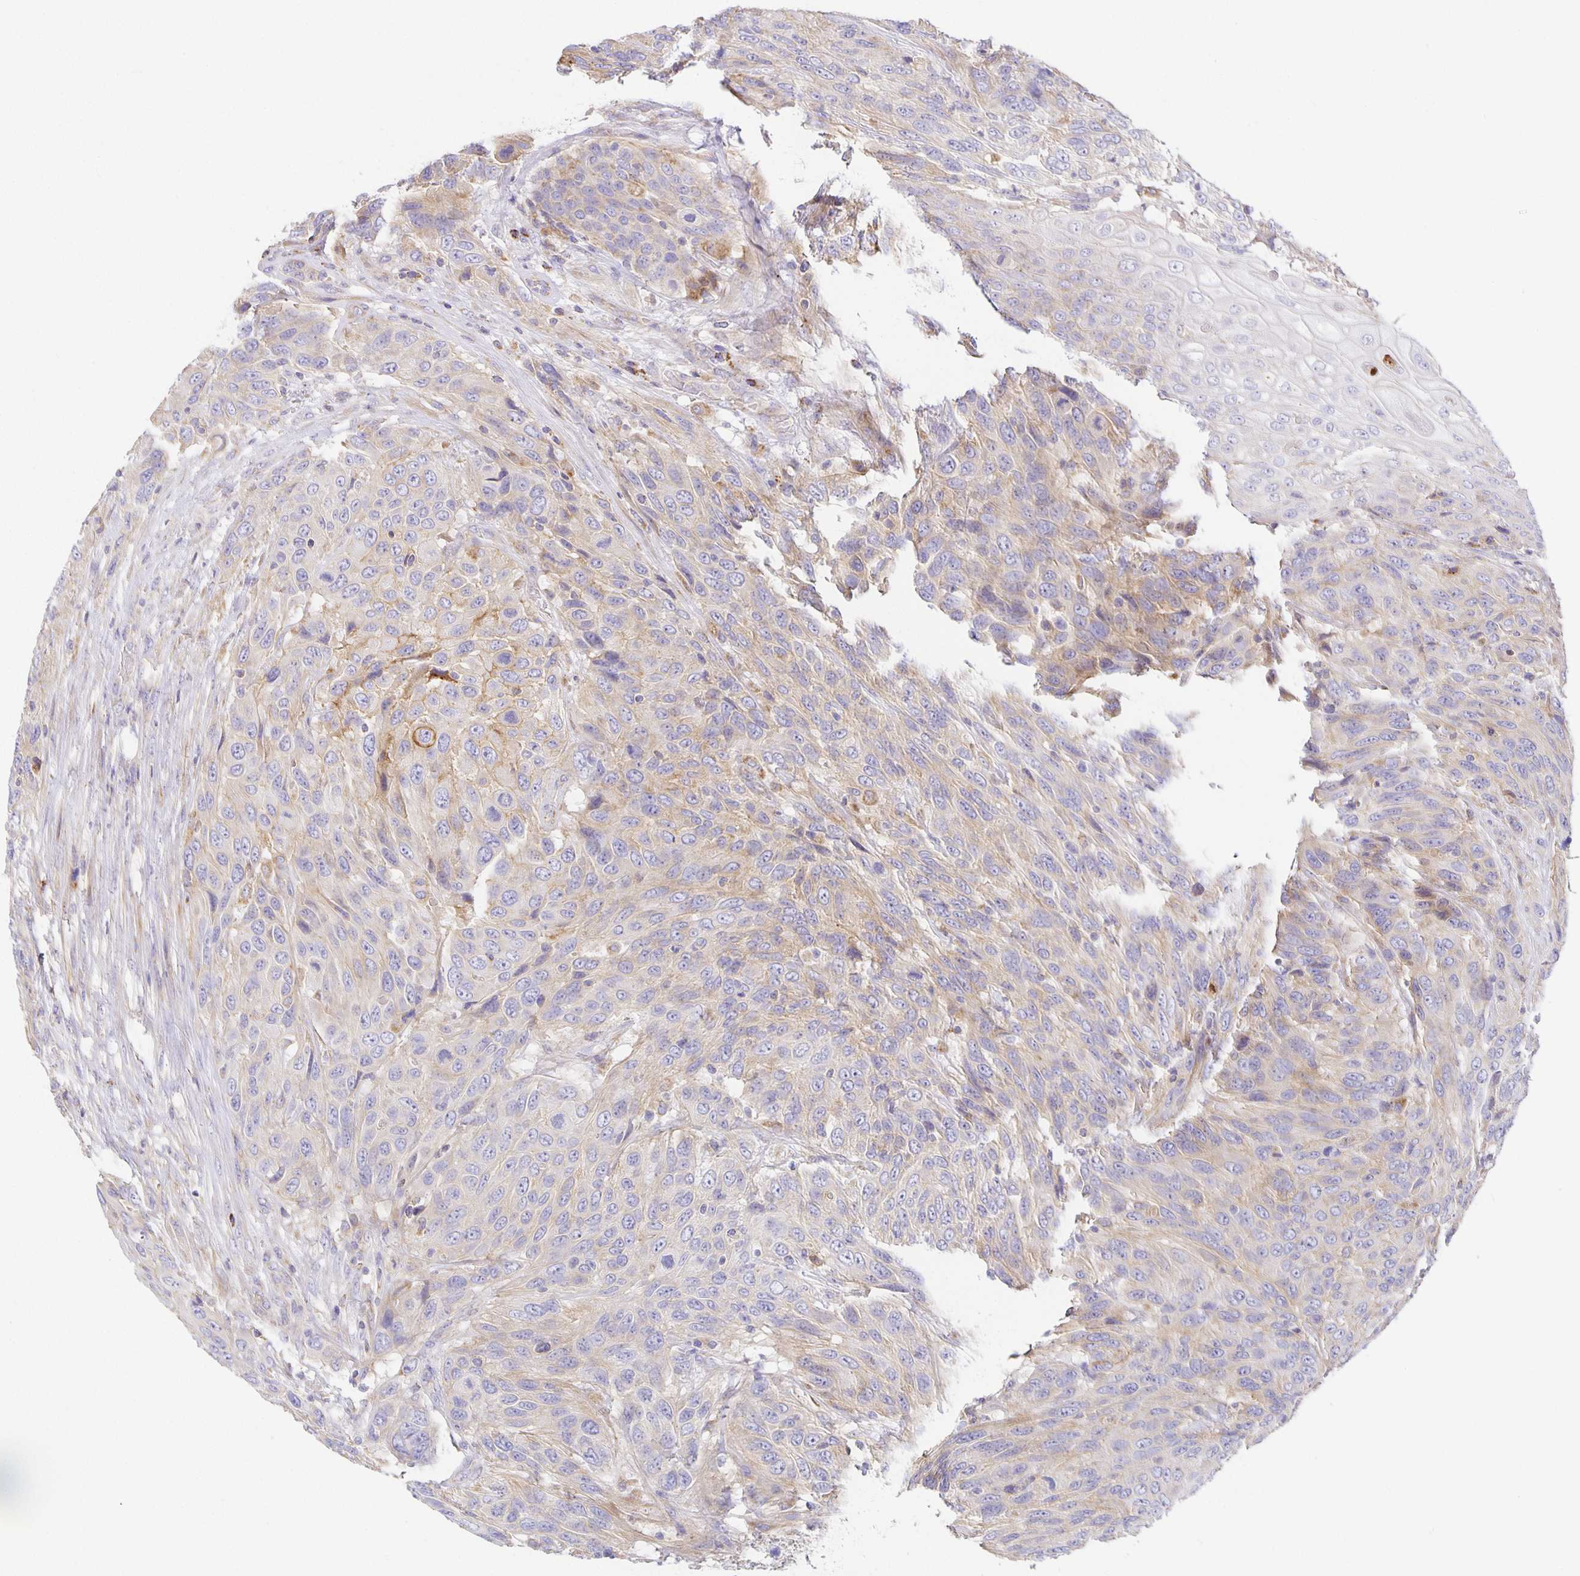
{"staining": {"intensity": "weak", "quantity": "<25%", "location": "cytoplasmic/membranous"}, "tissue": "urothelial cancer", "cell_type": "Tumor cells", "image_type": "cancer", "snomed": [{"axis": "morphology", "description": "Urothelial carcinoma, High grade"}, {"axis": "topography", "description": "Urinary bladder"}], "caption": "Tumor cells are negative for protein expression in human urothelial carcinoma (high-grade).", "gene": "FLRT3", "patient": {"sex": "female", "age": 70}}